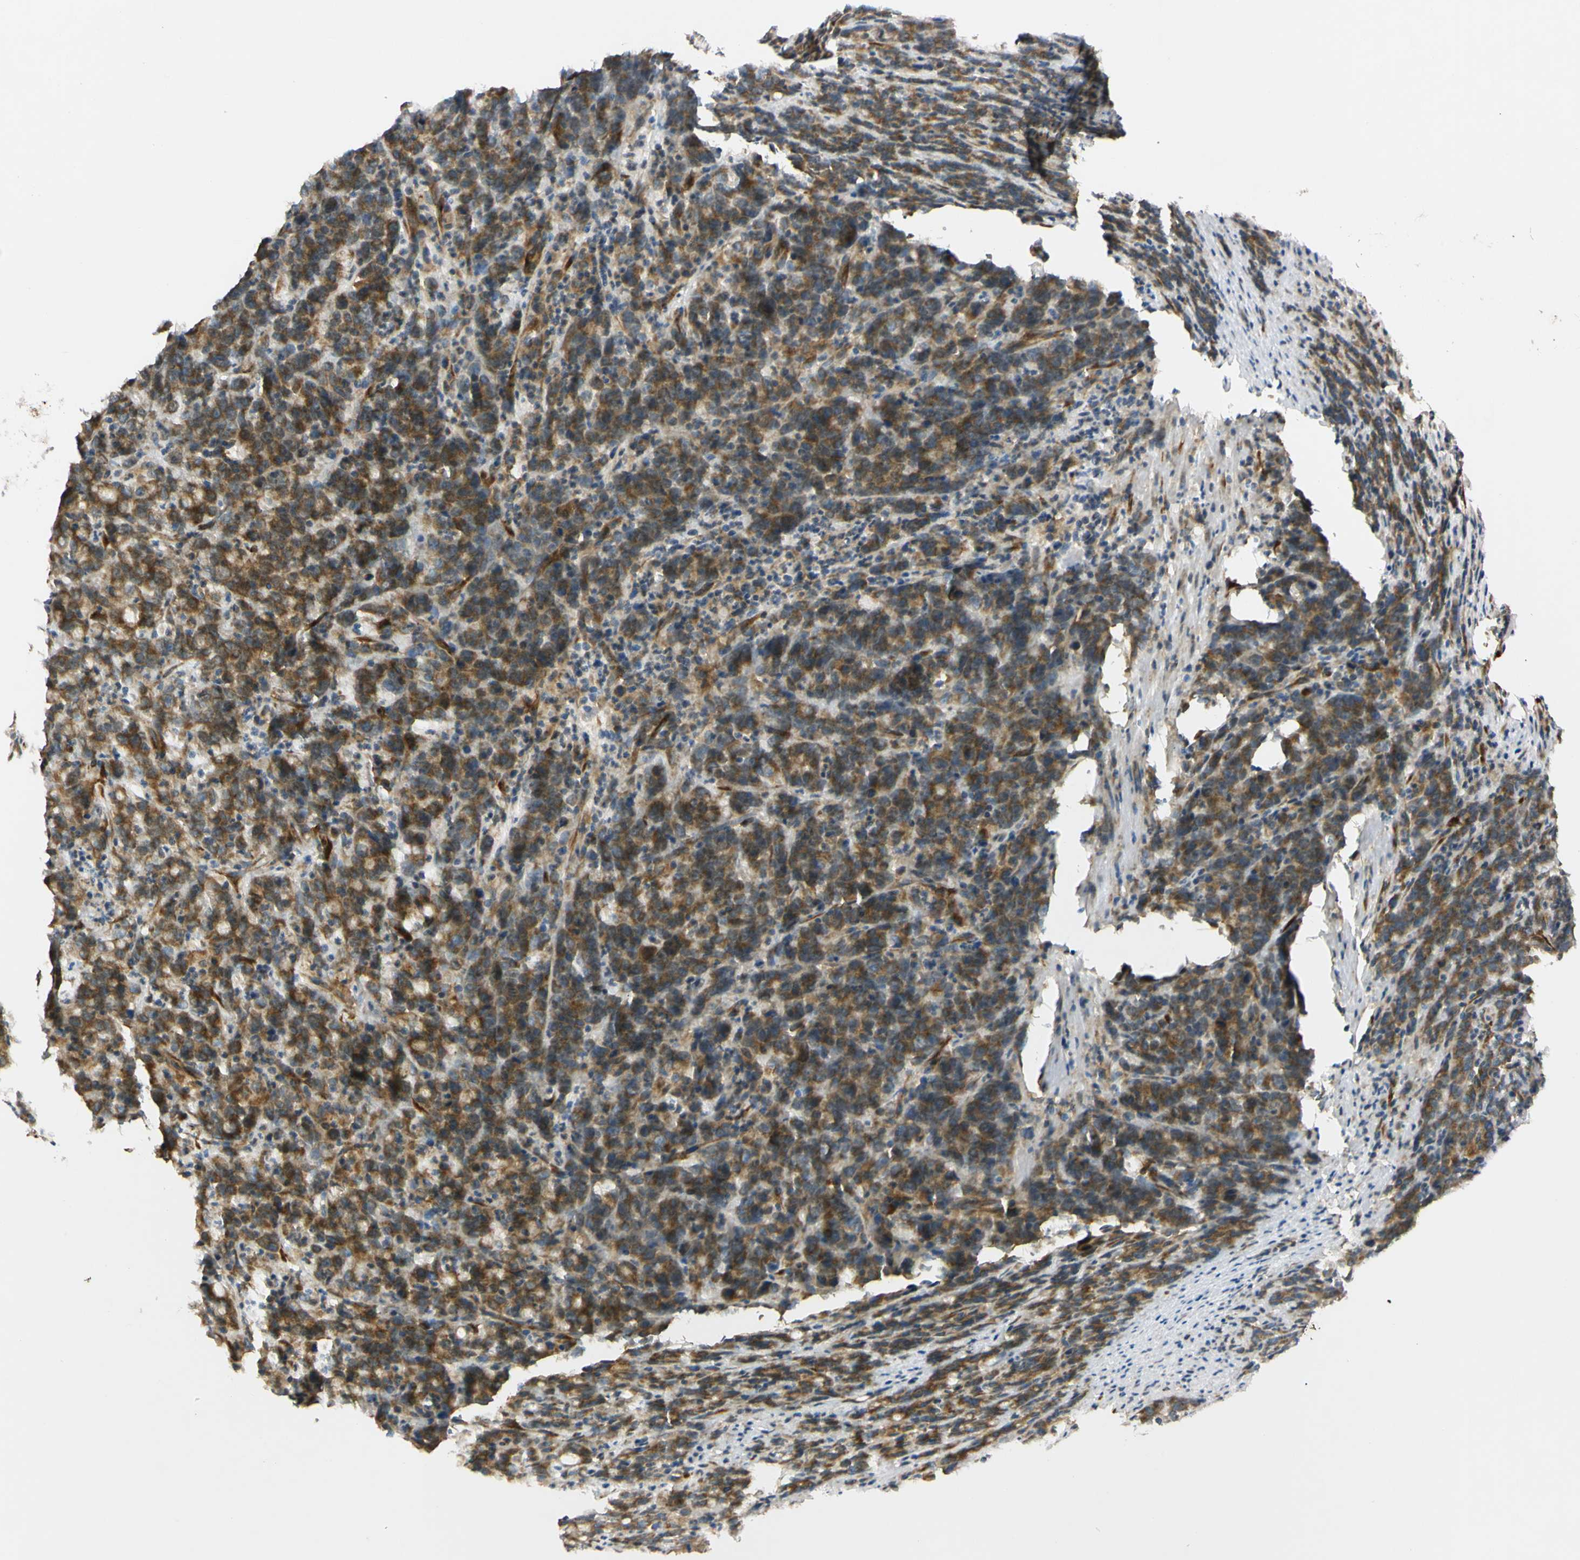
{"staining": {"intensity": "moderate", "quantity": ">75%", "location": "cytoplasmic/membranous"}, "tissue": "stomach cancer", "cell_type": "Tumor cells", "image_type": "cancer", "snomed": [{"axis": "morphology", "description": "Adenocarcinoma, NOS"}, {"axis": "topography", "description": "Stomach, lower"}], "caption": "Immunohistochemistry (IHC) image of neoplastic tissue: stomach cancer (adenocarcinoma) stained using immunohistochemistry (IHC) shows medium levels of moderate protein expression localized specifically in the cytoplasmic/membranous of tumor cells, appearing as a cytoplasmic/membranous brown color.", "gene": "IER3IP1", "patient": {"sex": "female", "age": 71}}